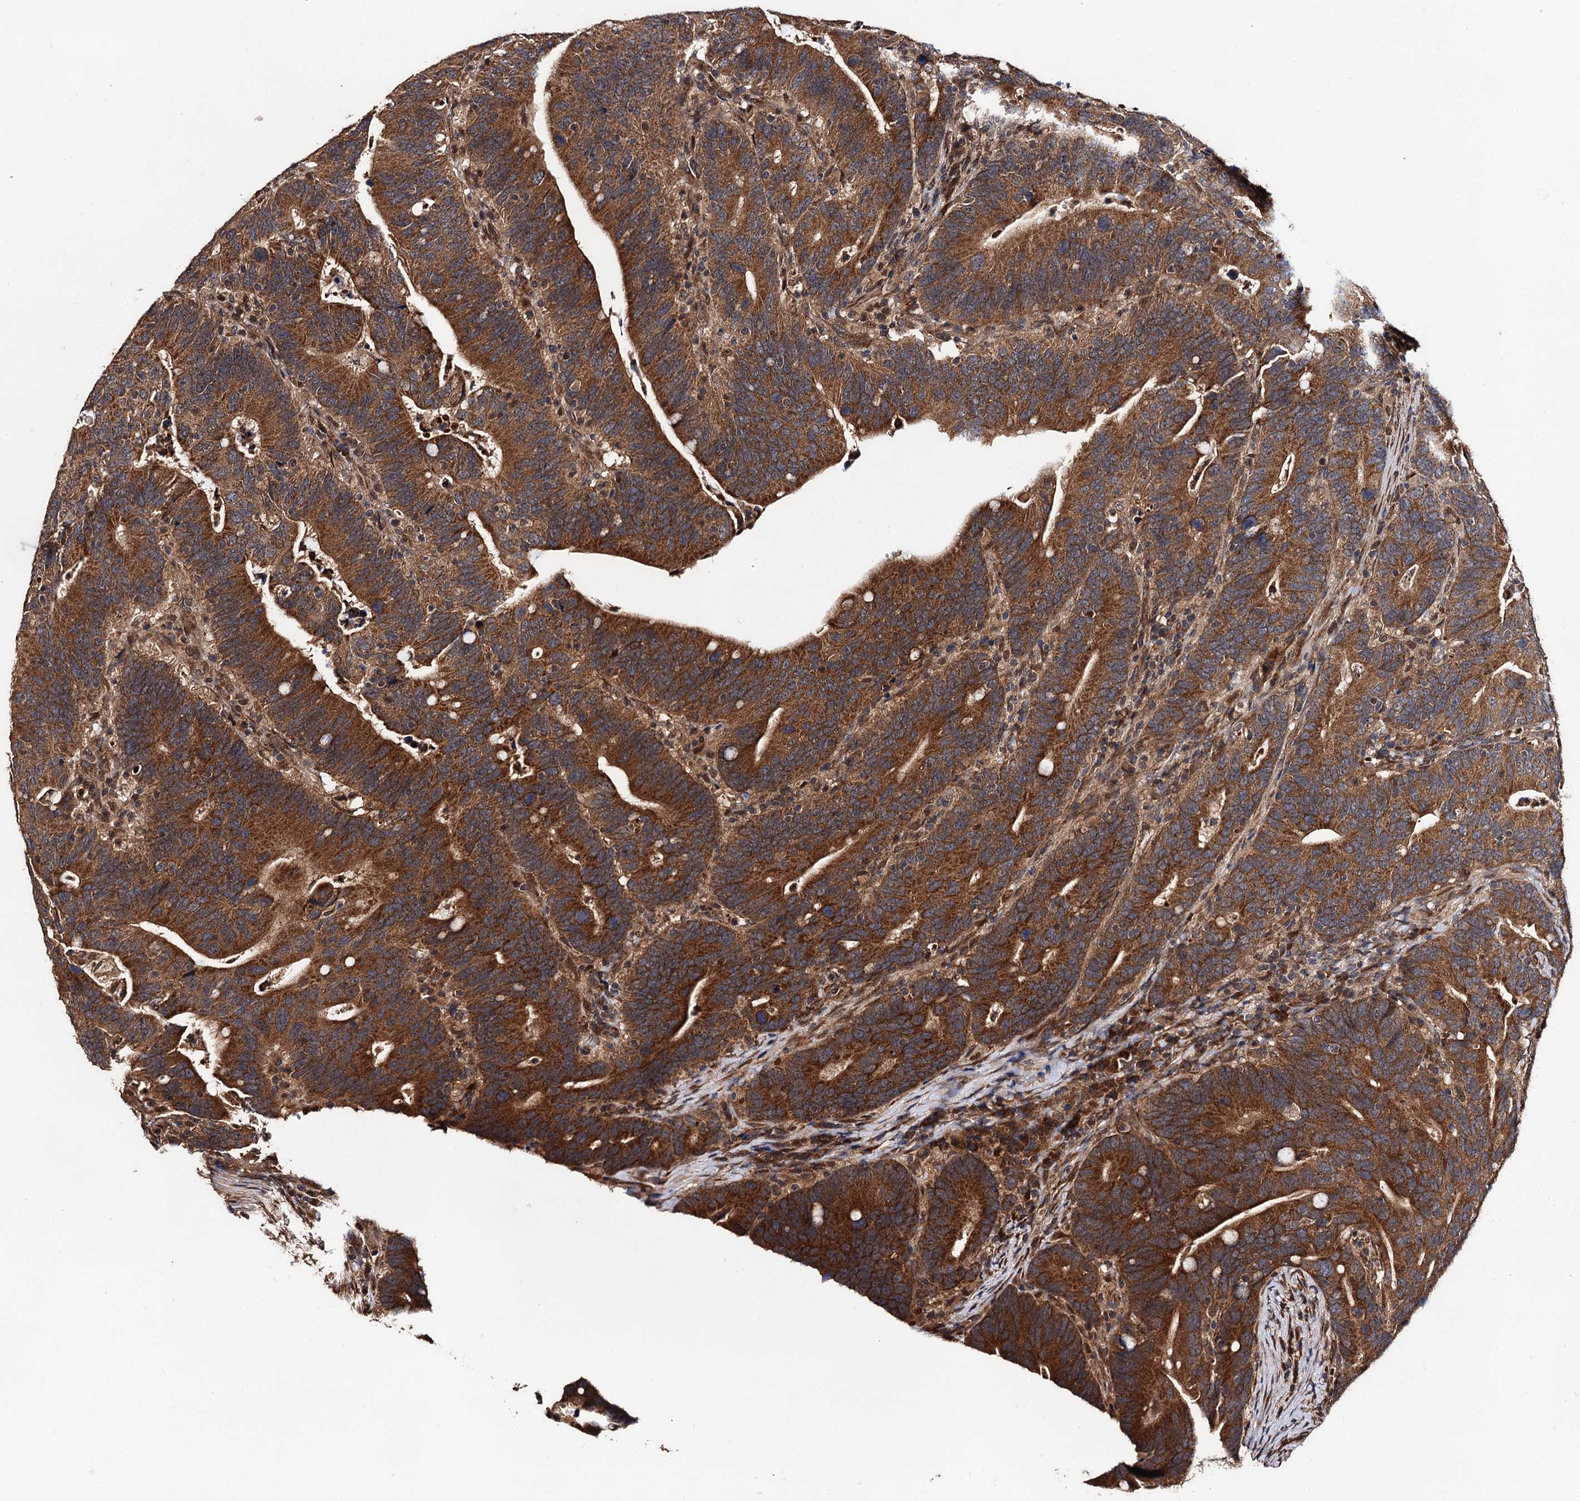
{"staining": {"intensity": "strong", "quantity": ">75%", "location": "cytoplasmic/membranous"}, "tissue": "colorectal cancer", "cell_type": "Tumor cells", "image_type": "cancer", "snomed": [{"axis": "morphology", "description": "Adenocarcinoma, NOS"}, {"axis": "topography", "description": "Colon"}], "caption": "A brown stain shows strong cytoplasmic/membranous staining of a protein in human colorectal adenocarcinoma tumor cells.", "gene": "MIER2", "patient": {"sex": "female", "age": 66}}